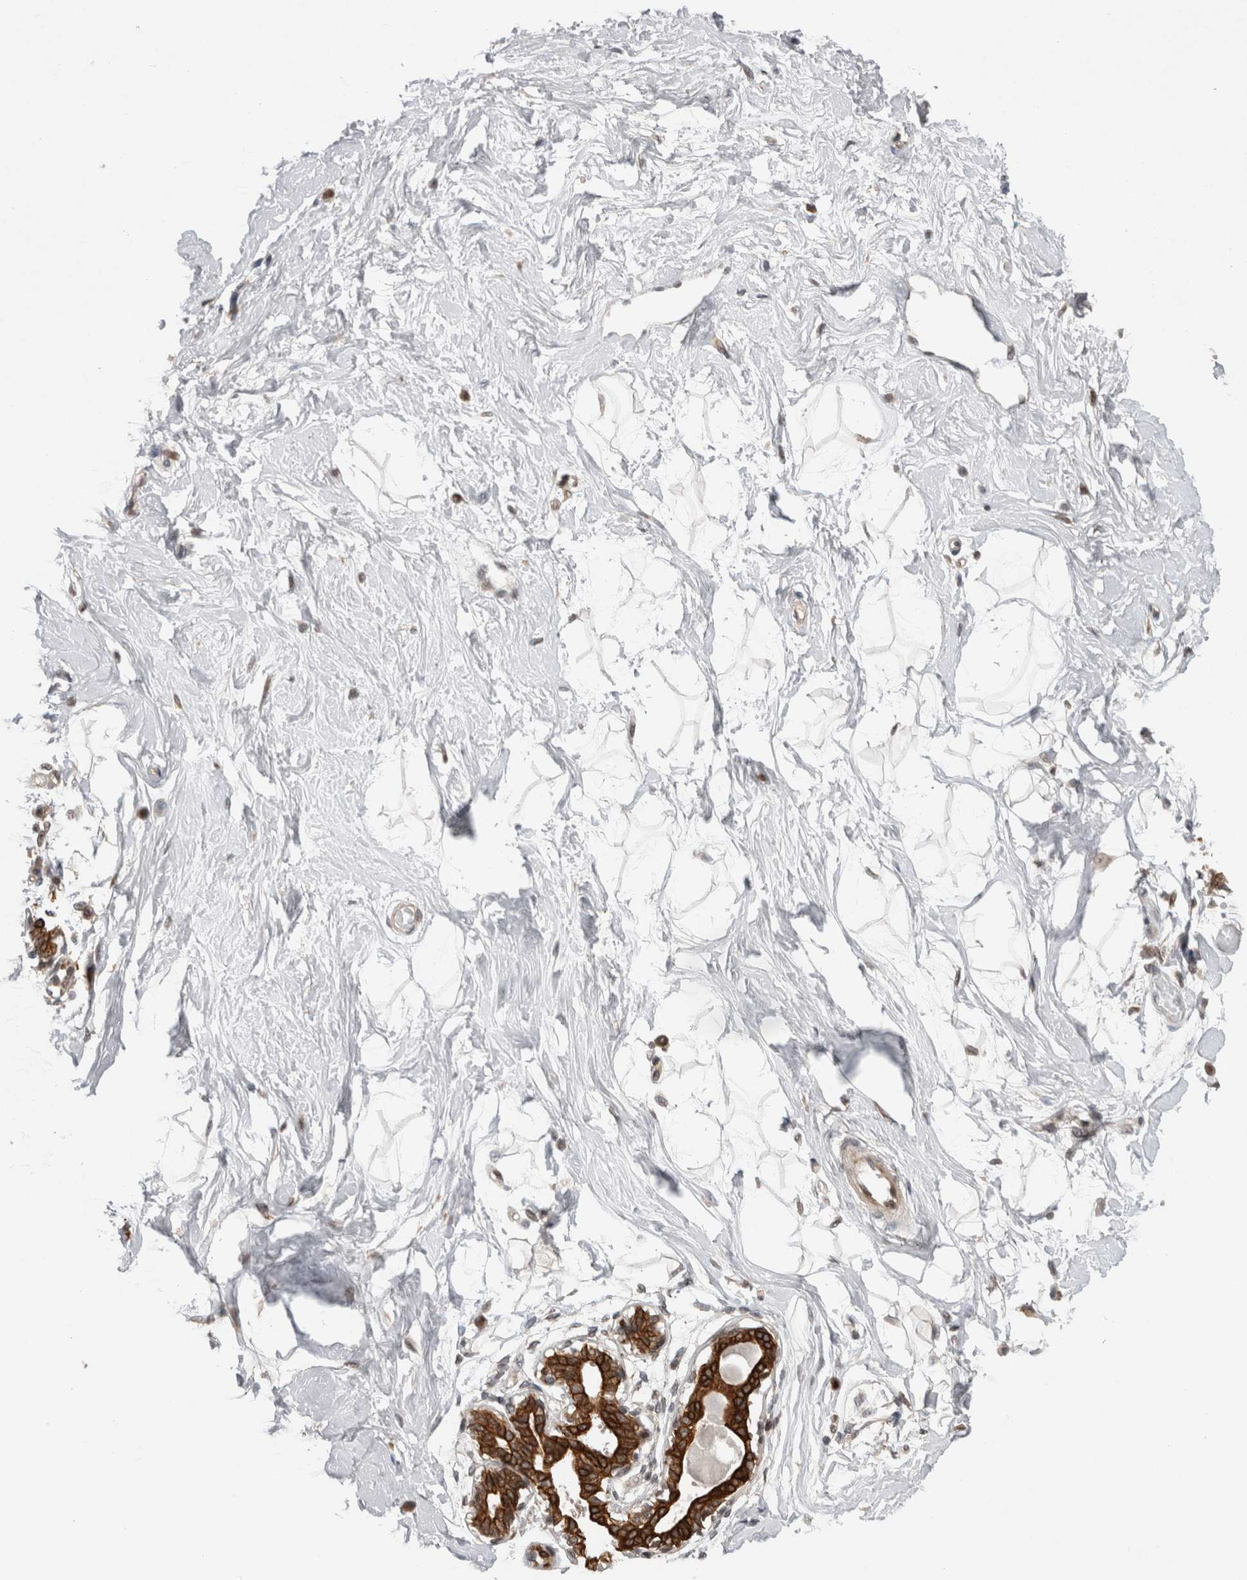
{"staining": {"intensity": "weak", "quantity": "25%-75%", "location": "nuclear"}, "tissue": "breast", "cell_type": "Adipocytes", "image_type": "normal", "snomed": [{"axis": "morphology", "description": "Normal tissue, NOS"}, {"axis": "topography", "description": "Breast"}], "caption": "Human breast stained with a brown dye displays weak nuclear positive positivity in approximately 25%-75% of adipocytes.", "gene": "ZNF341", "patient": {"sex": "female", "age": 45}}